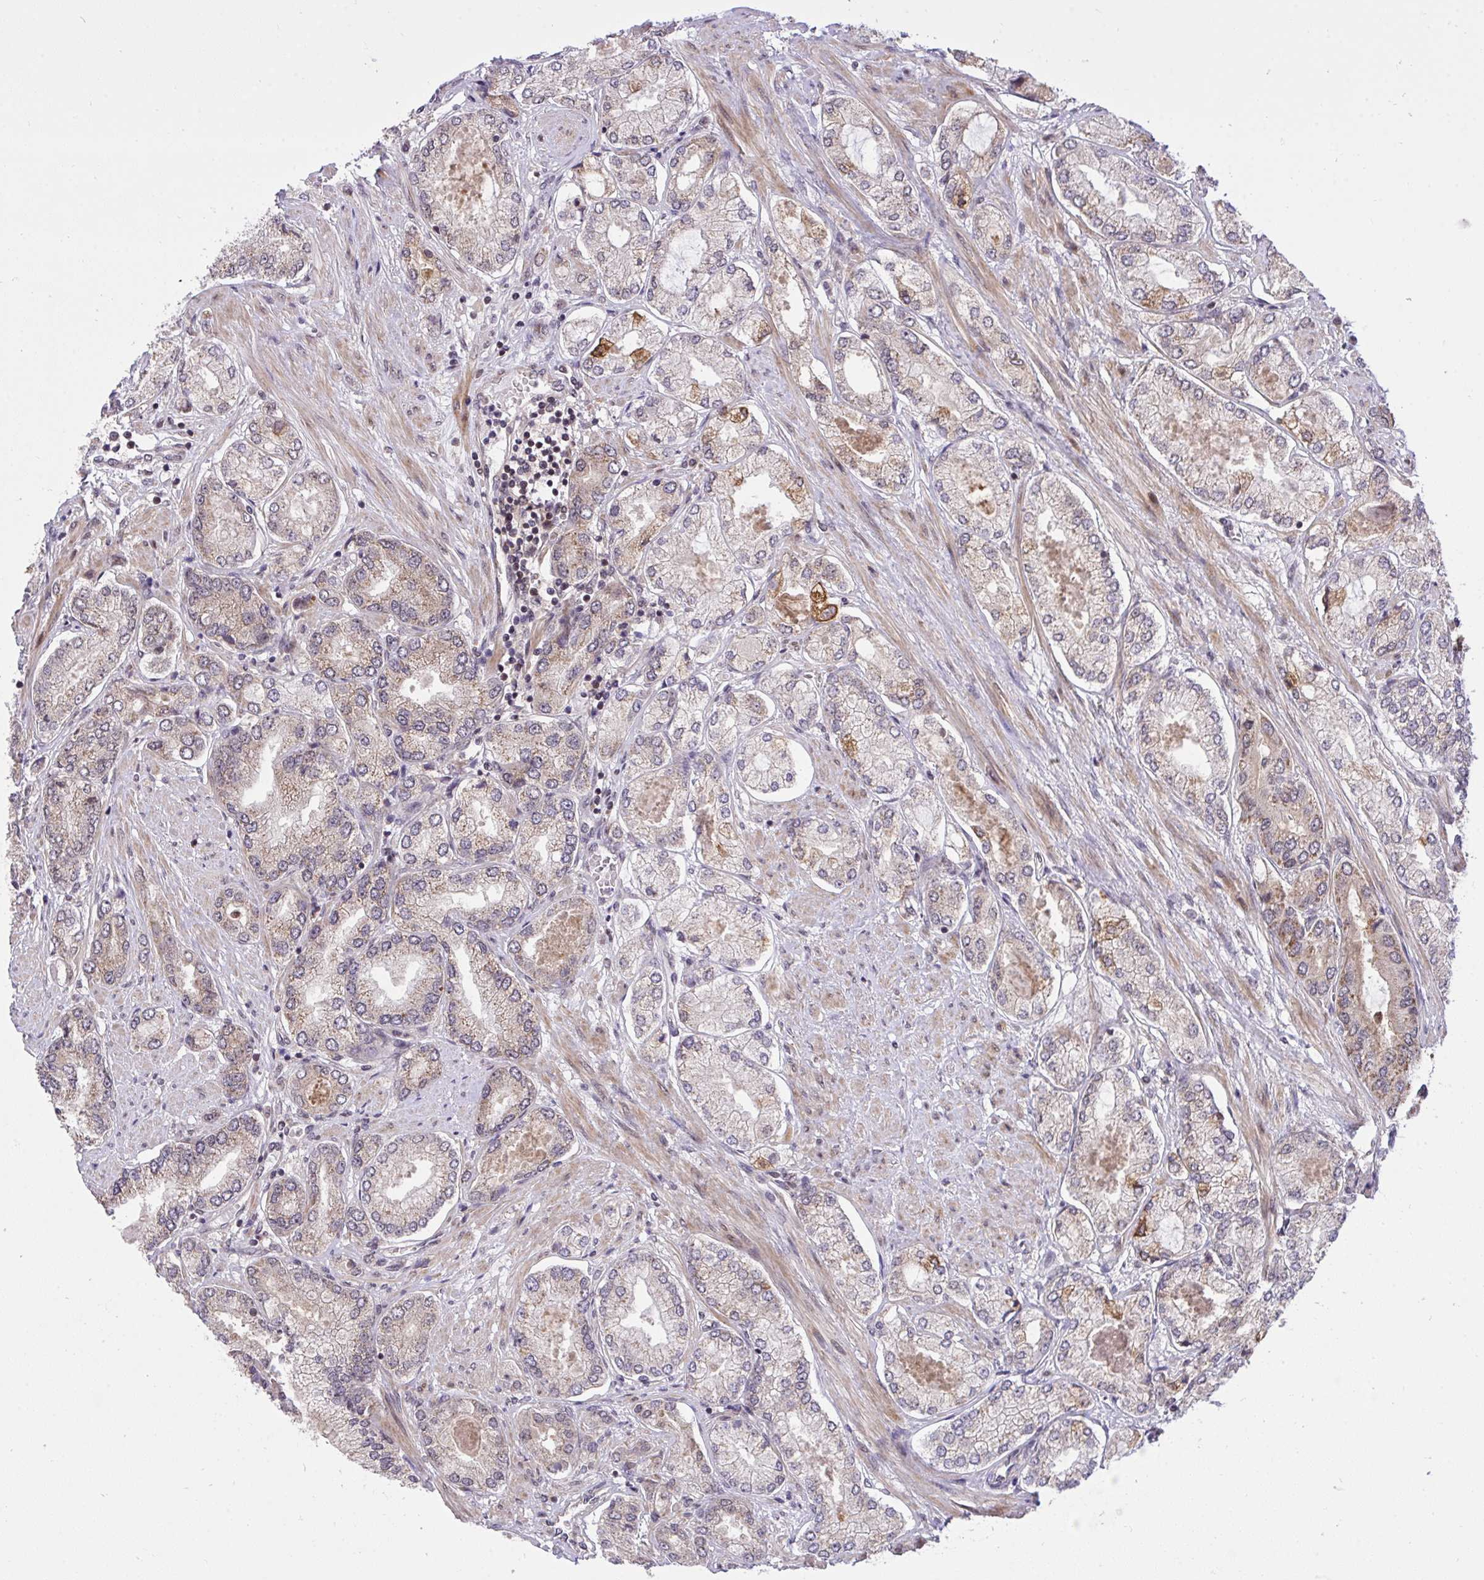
{"staining": {"intensity": "weak", "quantity": "<25%", "location": "cytoplasmic/membranous"}, "tissue": "prostate cancer", "cell_type": "Tumor cells", "image_type": "cancer", "snomed": [{"axis": "morphology", "description": "Adenocarcinoma, High grade"}, {"axis": "topography", "description": "Prostate"}], "caption": "DAB (3,3'-diaminobenzidine) immunohistochemical staining of human prostate cancer reveals no significant expression in tumor cells.", "gene": "ERI1", "patient": {"sex": "male", "age": 68}}